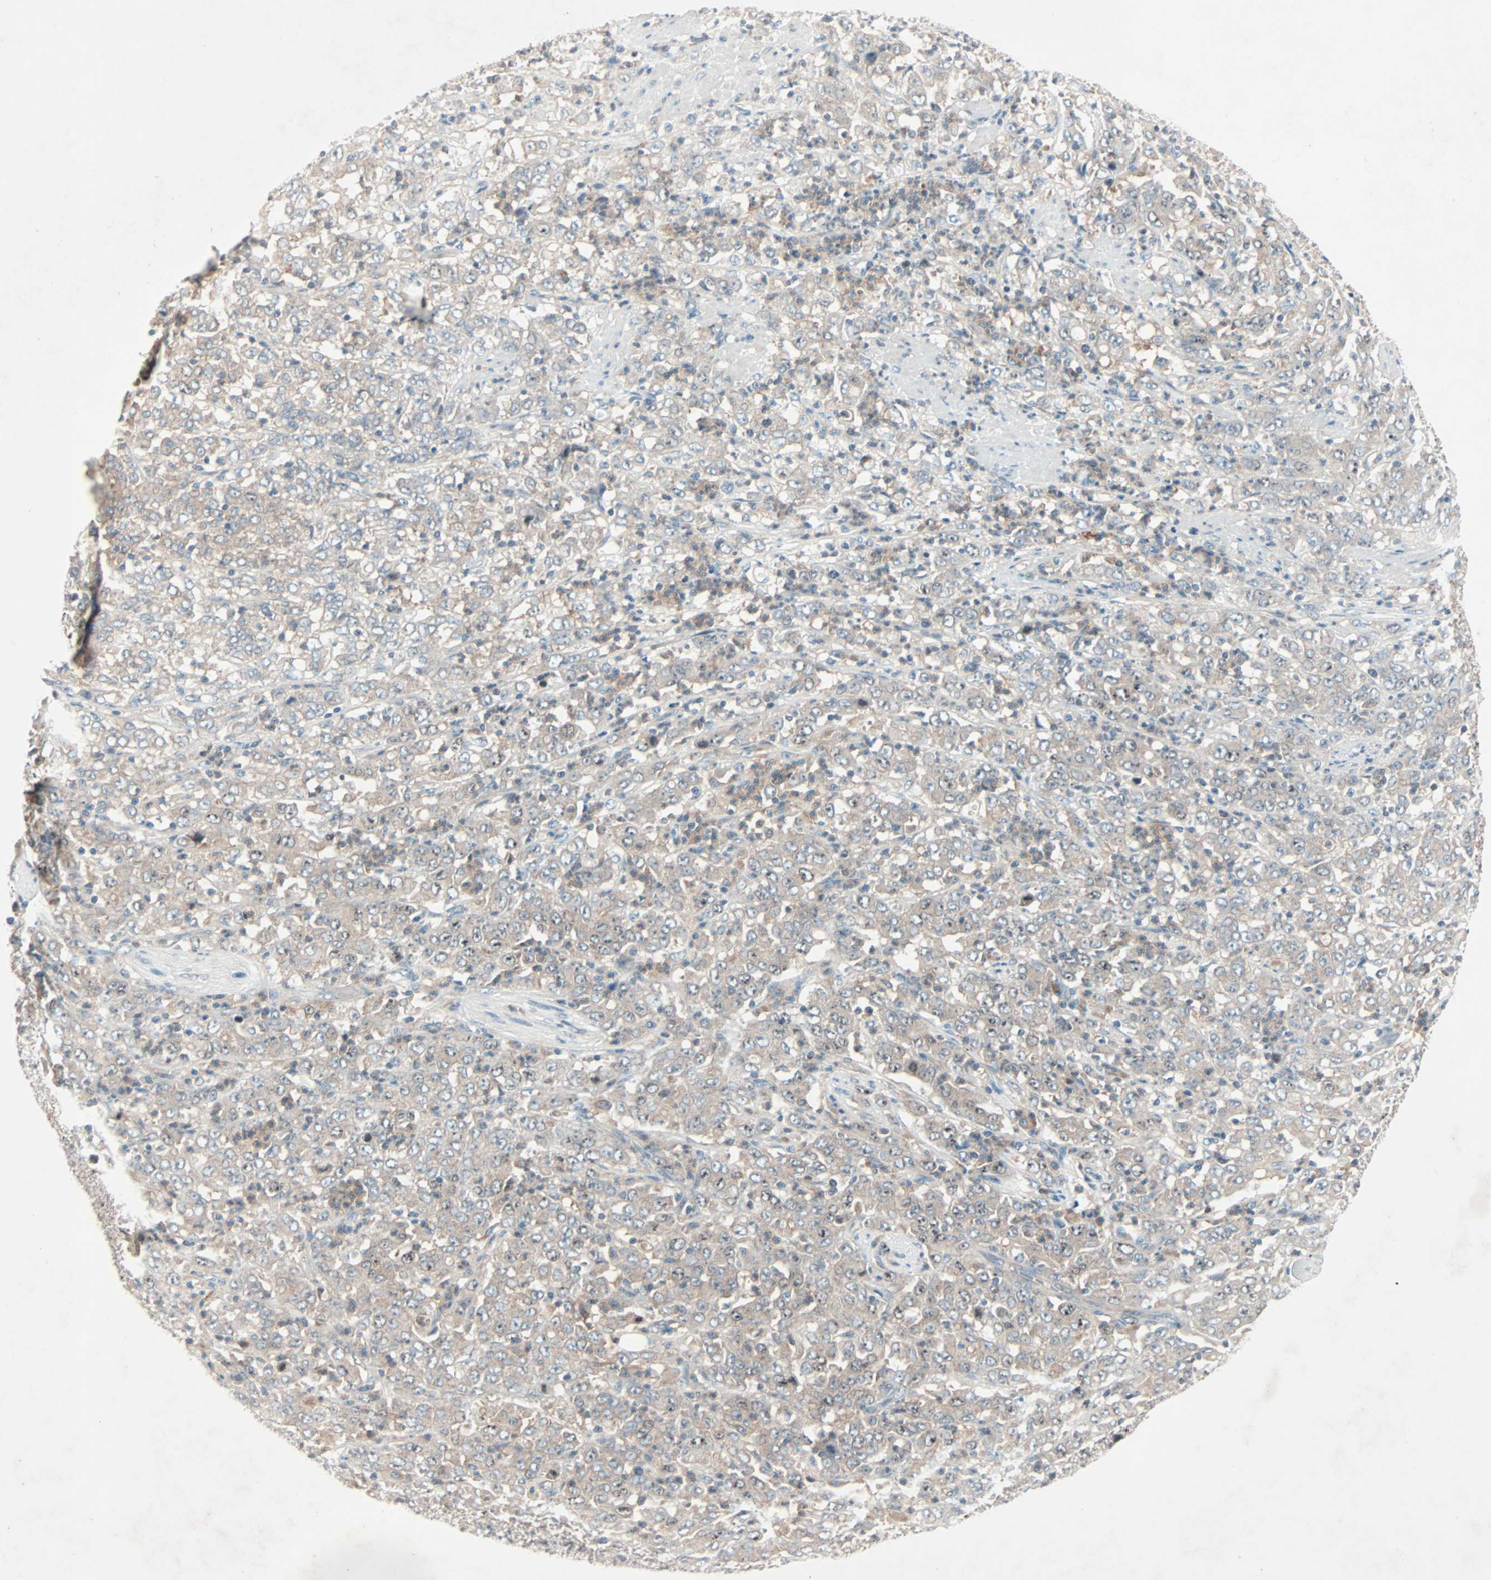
{"staining": {"intensity": "weak", "quantity": ">75%", "location": "cytoplasmic/membranous"}, "tissue": "stomach cancer", "cell_type": "Tumor cells", "image_type": "cancer", "snomed": [{"axis": "morphology", "description": "Adenocarcinoma, NOS"}, {"axis": "topography", "description": "Stomach, lower"}], "caption": "Tumor cells reveal weak cytoplasmic/membranous staining in about >75% of cells in stomach adenocarcinoma.", "gene": "SMIM8", "patient": {"sex": "female", "age": 72}}